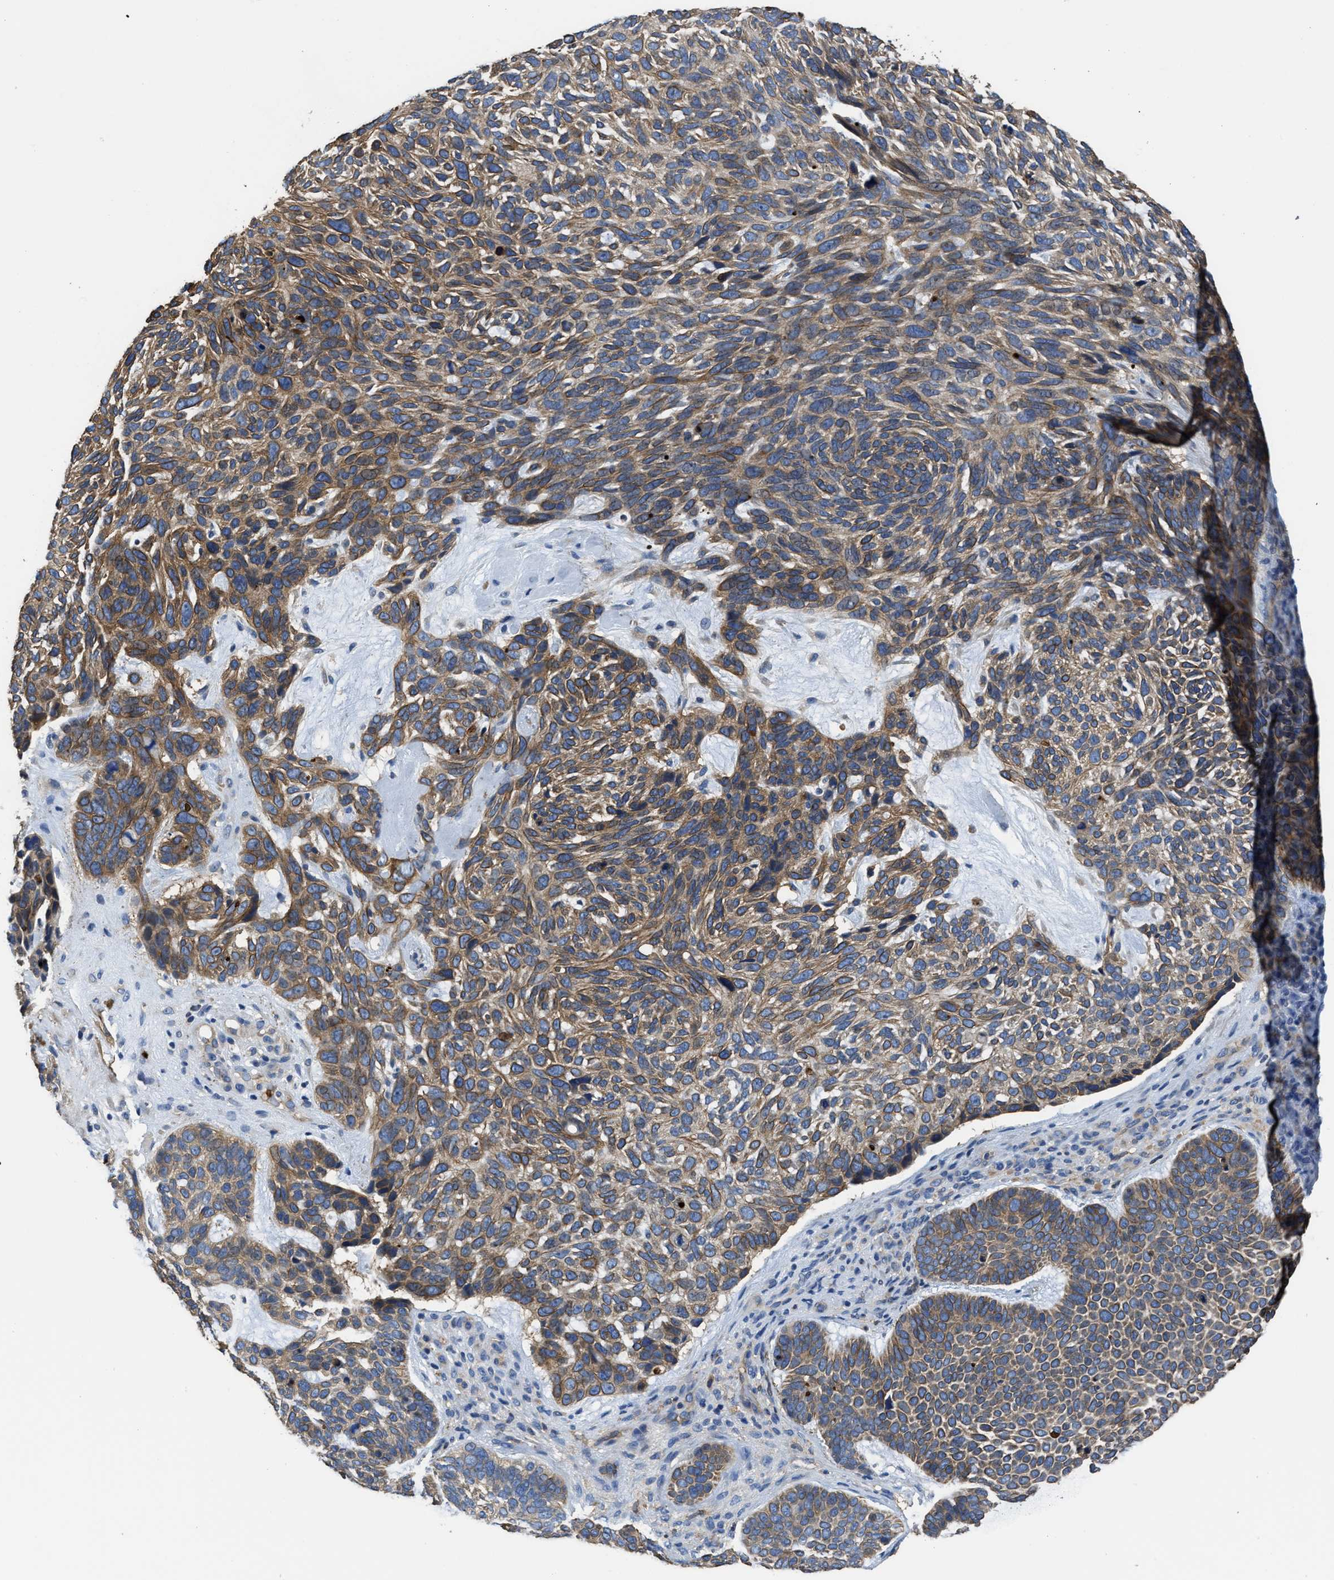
{"staining": {"intensity": "moderate", "quantity": ">75%", "location": "cytoplasmic/membranous"}, "tissue": "skin cancer", "cell_type": "Tumor cells", "image_type": "cancer", "snomed": [{"axis": "morphology", "description": "Basal cell carcinoma"}, {"axis": "topography", "description": "Skin"}, {"axis": "topography", "description": "Skin of head"}], "caption": "A photomicrograph showing moderate cytoplasmic/membranous staining in approximately >75% of tumor cells in skin cancer, as visualized by brown immunohistochemical staining.", "gene": "TRAF6", "patient": {"sex": "female", "age": 85}}